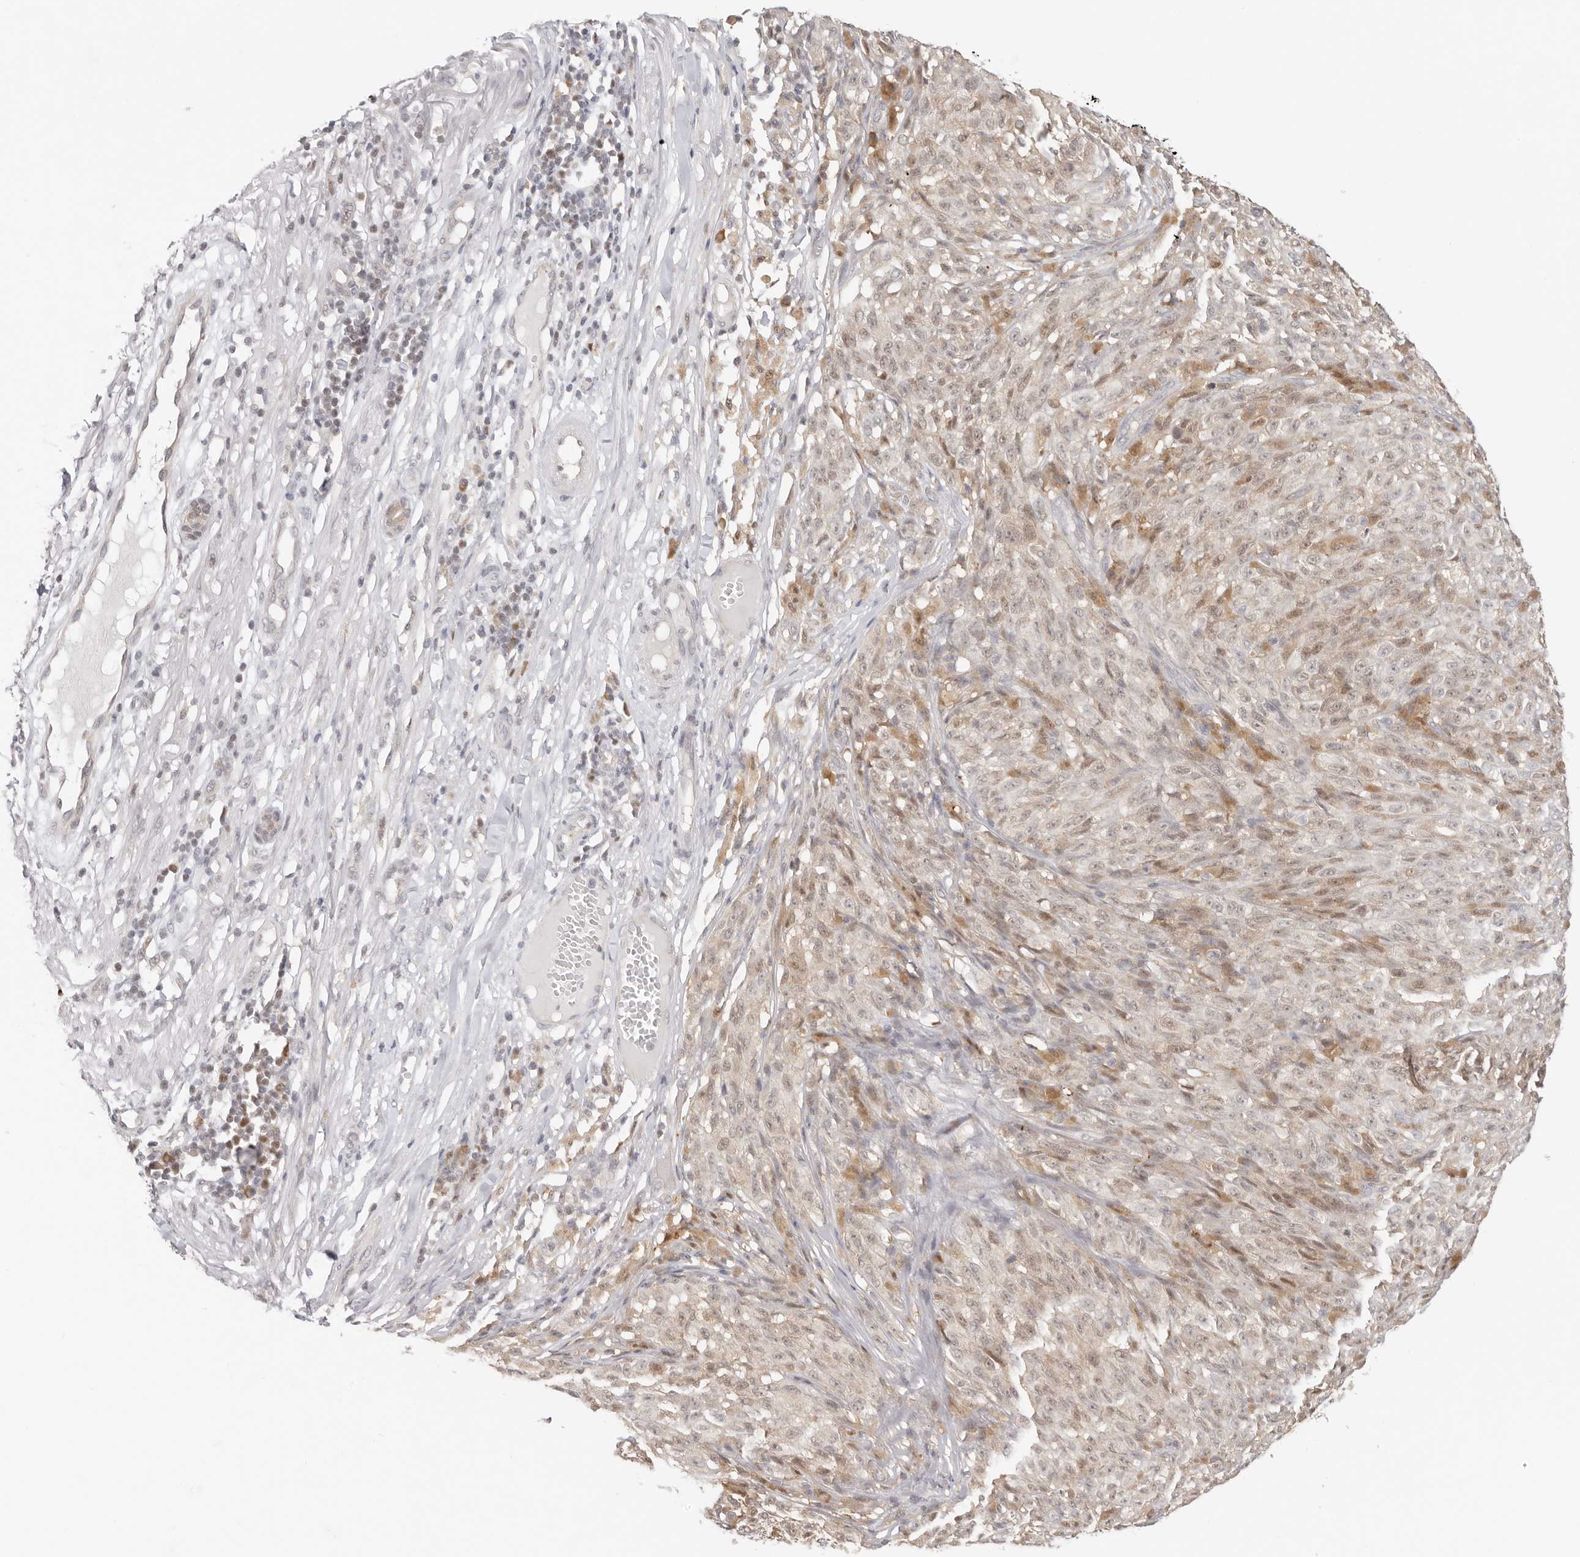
{"staining": {"intensity": "weak", "quantity": "25%-75%", "location": "nuclear"}, "tissue": "melanoma", "cell_type": "Tumor cells", "image_type": "cancer", "snomed": [{"axis": "morphology", "description": "Malignant melanoma, NOS"}, {"axis": "topography", "description": "Skin"}], "caption": "Protein analysis of melanoma tissue shows weak nuclear staining in about 25%-75% of tumor cells.", "gene": "LARP7", "patient": {"sex": "female", "age": 82}}